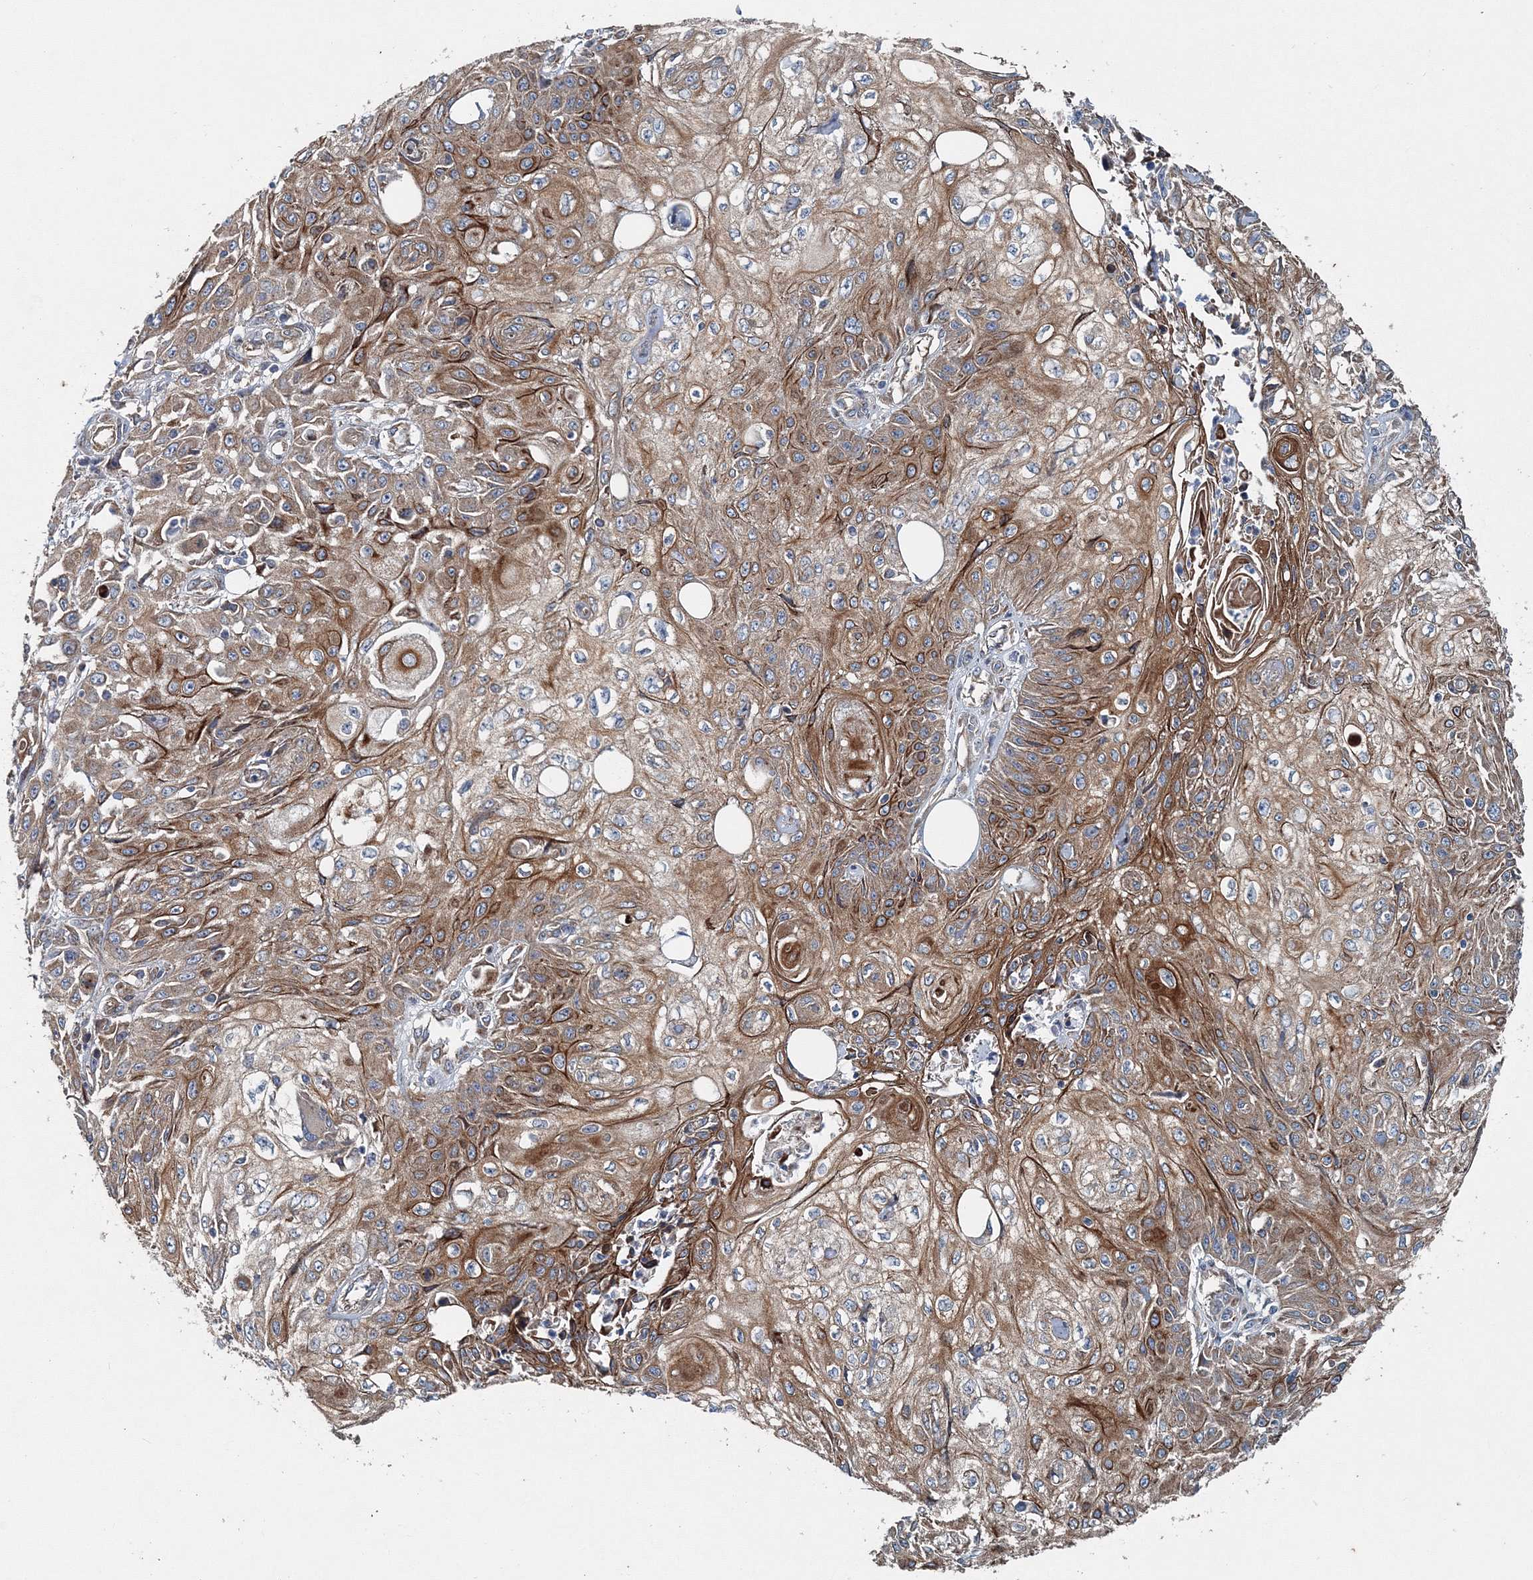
{"staining": {"intensity": "moderate", "quantity": ">75%", "location": "cytoplasmic/membranous"}, "tissue": "skin cancer", "cell_type": "Tumor cells", "image_type": "cancer", "snomed": [{"axis": "morphology", "description": "Squamous cell carcinoma, NOS"}, {"axis": "morphology", "description": "Squamous cell carcinoma, metastatic, NOS"}, {"axis": "topography", "description": "Skin"}, {"axis": "topography", "description": "Lymph node"}], "caption": "This micrograph demonstrates IHC staining of human skin cancer (squamous cell carcinoma), with medium moderate cytoplasmic/membranous staining in approximately >75% of tumor cells.", "gene": "MPHOSPH9", "patient": {"sex": "male", "age": 75}}